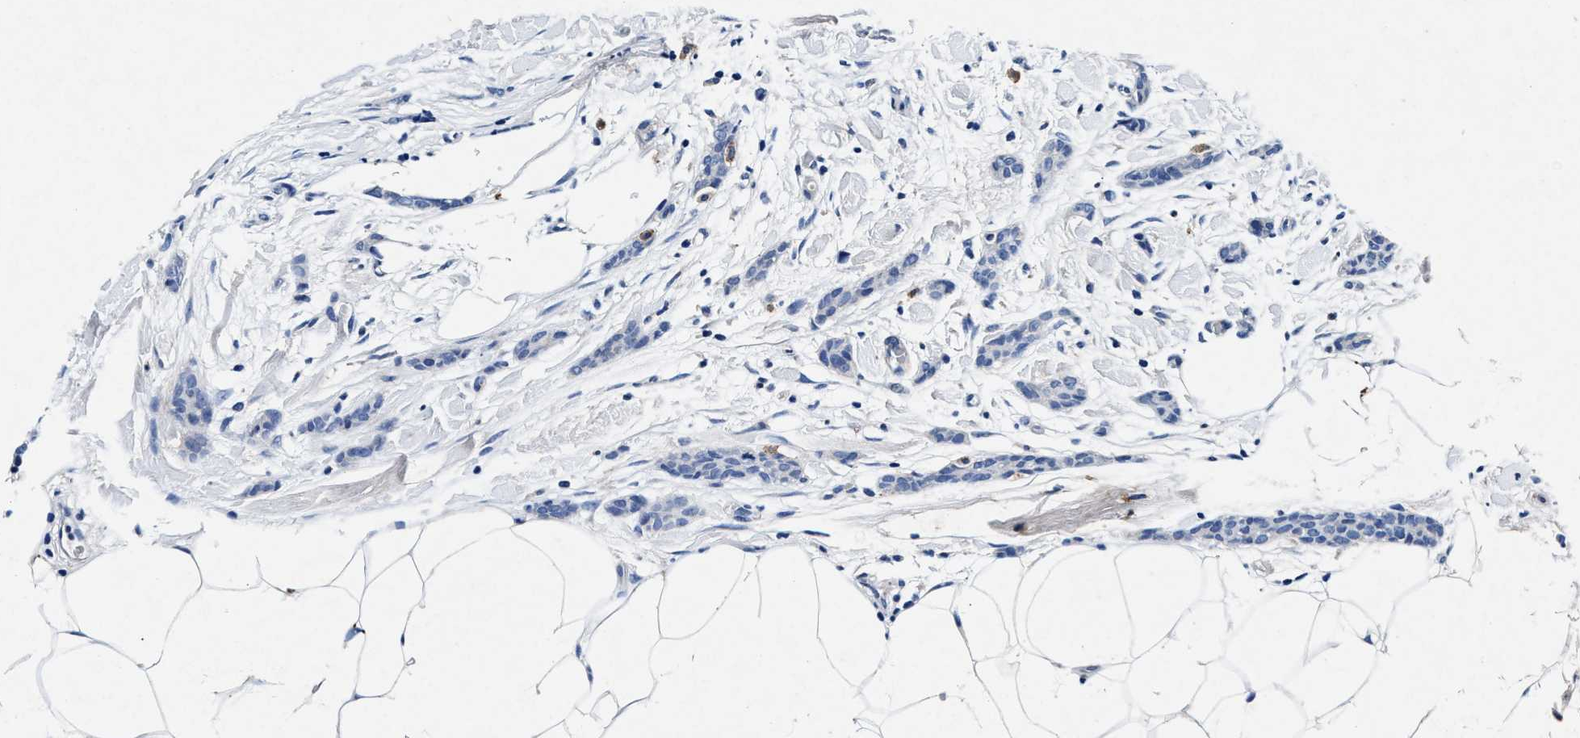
{"staining": {"intensity": "negative", "quantity": "none", "location": "none"}, "tissue": "breast cancer", "cell_type": "Tumor cells", "image_type": "cancer", "snomed": [{"axis": "morphology", "description": "Lobular carcinoma"}, {"axis": "topography", "description": "Skin"}, {"axis": "topography", "description": "Breast"}], "caption": "DAB immunohistochemical staining of breast cancer (lobular carcinoma) displays no significant positivity in tumor cells.", "gene": "SLC8A1", "patient": {"sex": "female", "age": 46}}